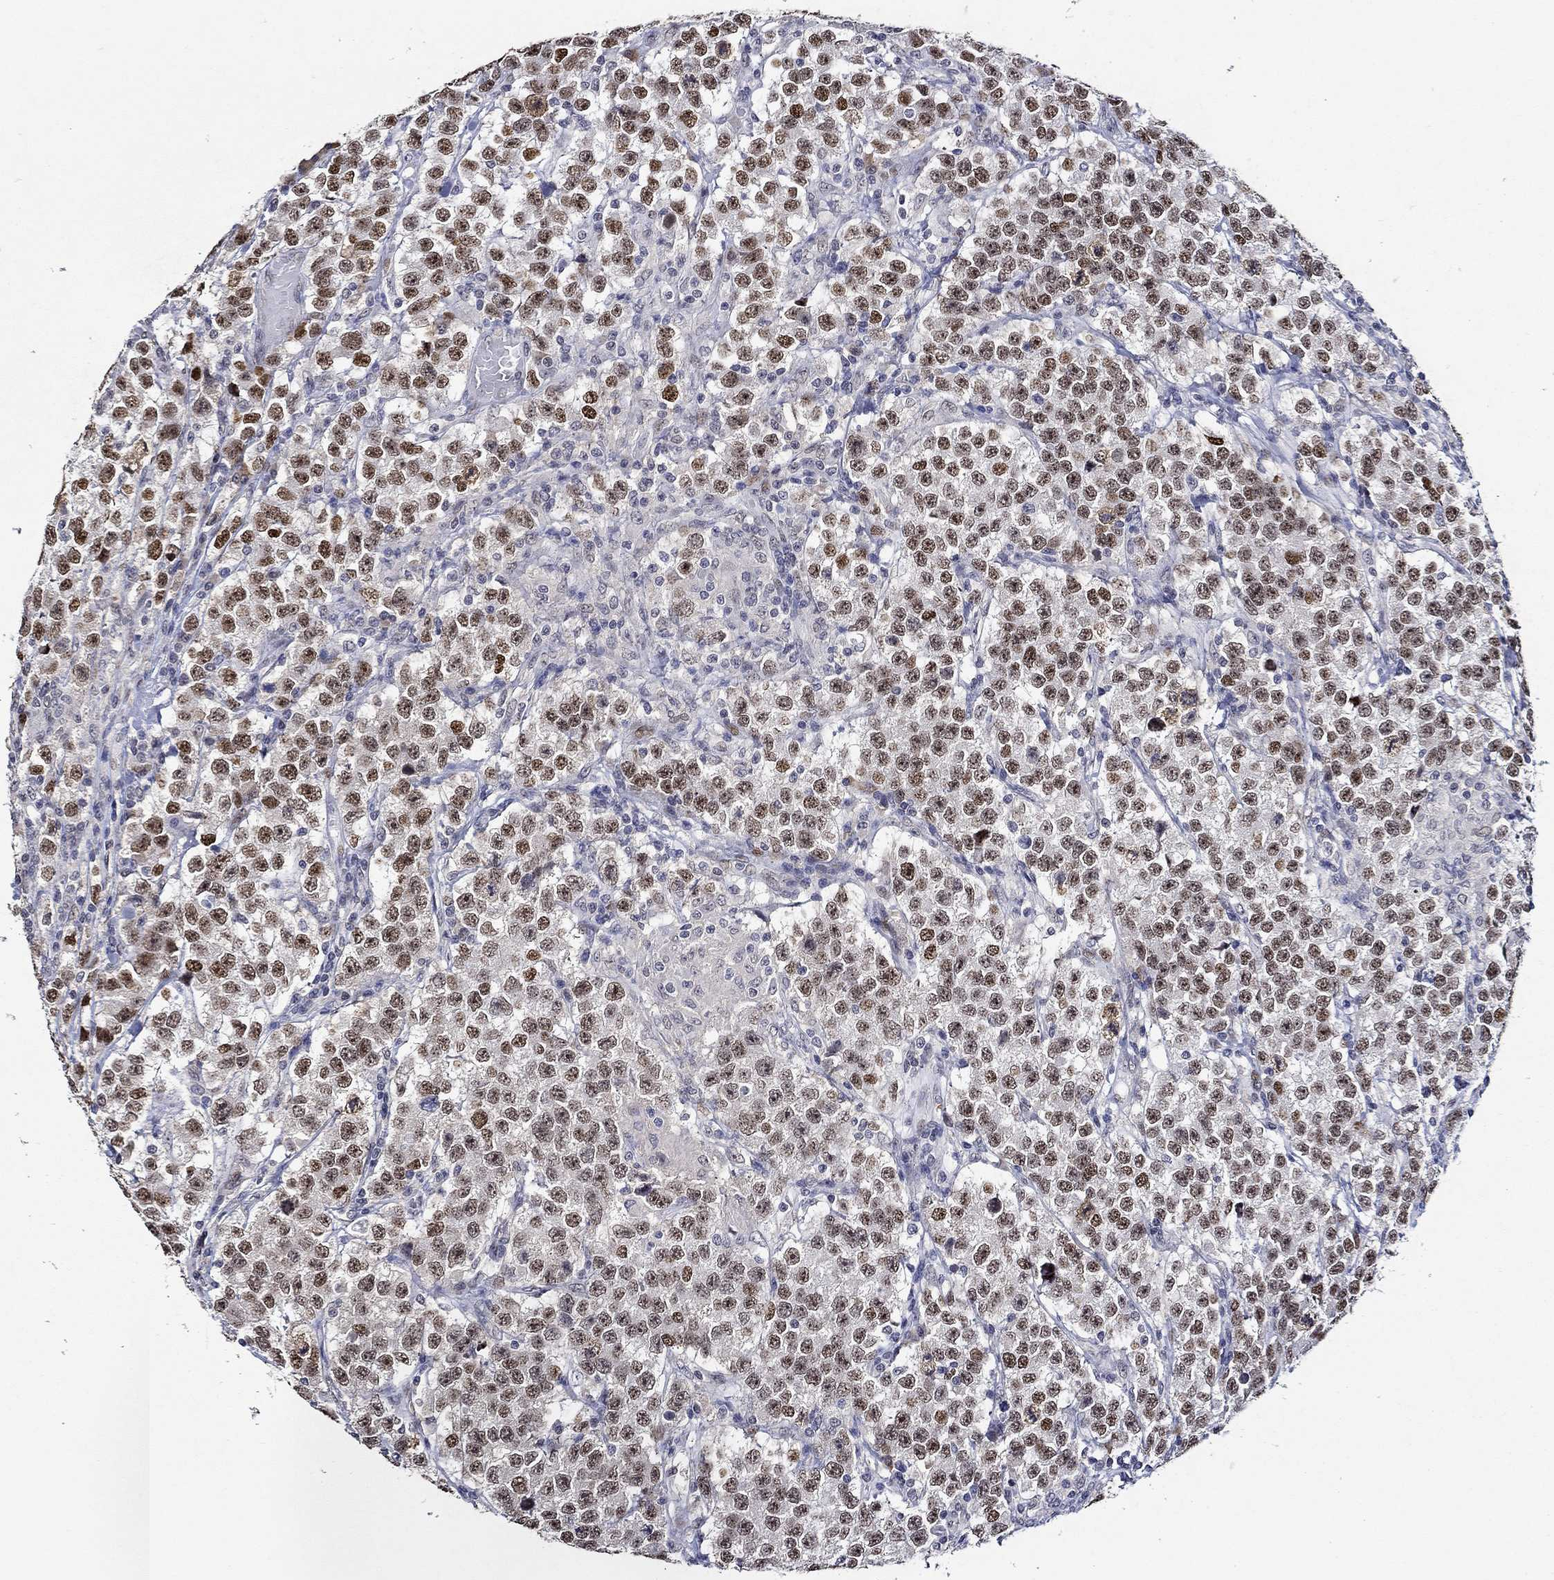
{"staining": {"intensity": "strong", "quantity": ">75%", "location": "nuclear"}, "tissue": "testis cancer", "cell_type": "Tumor cells", "image_type": "cancer", "snomed": [{"axis": "morphology", "description": "Seminoma, NOS"}, {"axis": "topography", "description": "Testis"}], "caption": "This image reveals immunohistochemistry (IHC) staining of testis seminoma, with high strong nuclear staining in about >75% of tumor cells.", "gene": "GATA2", "patient": {"sex": "male", "age": 59}}